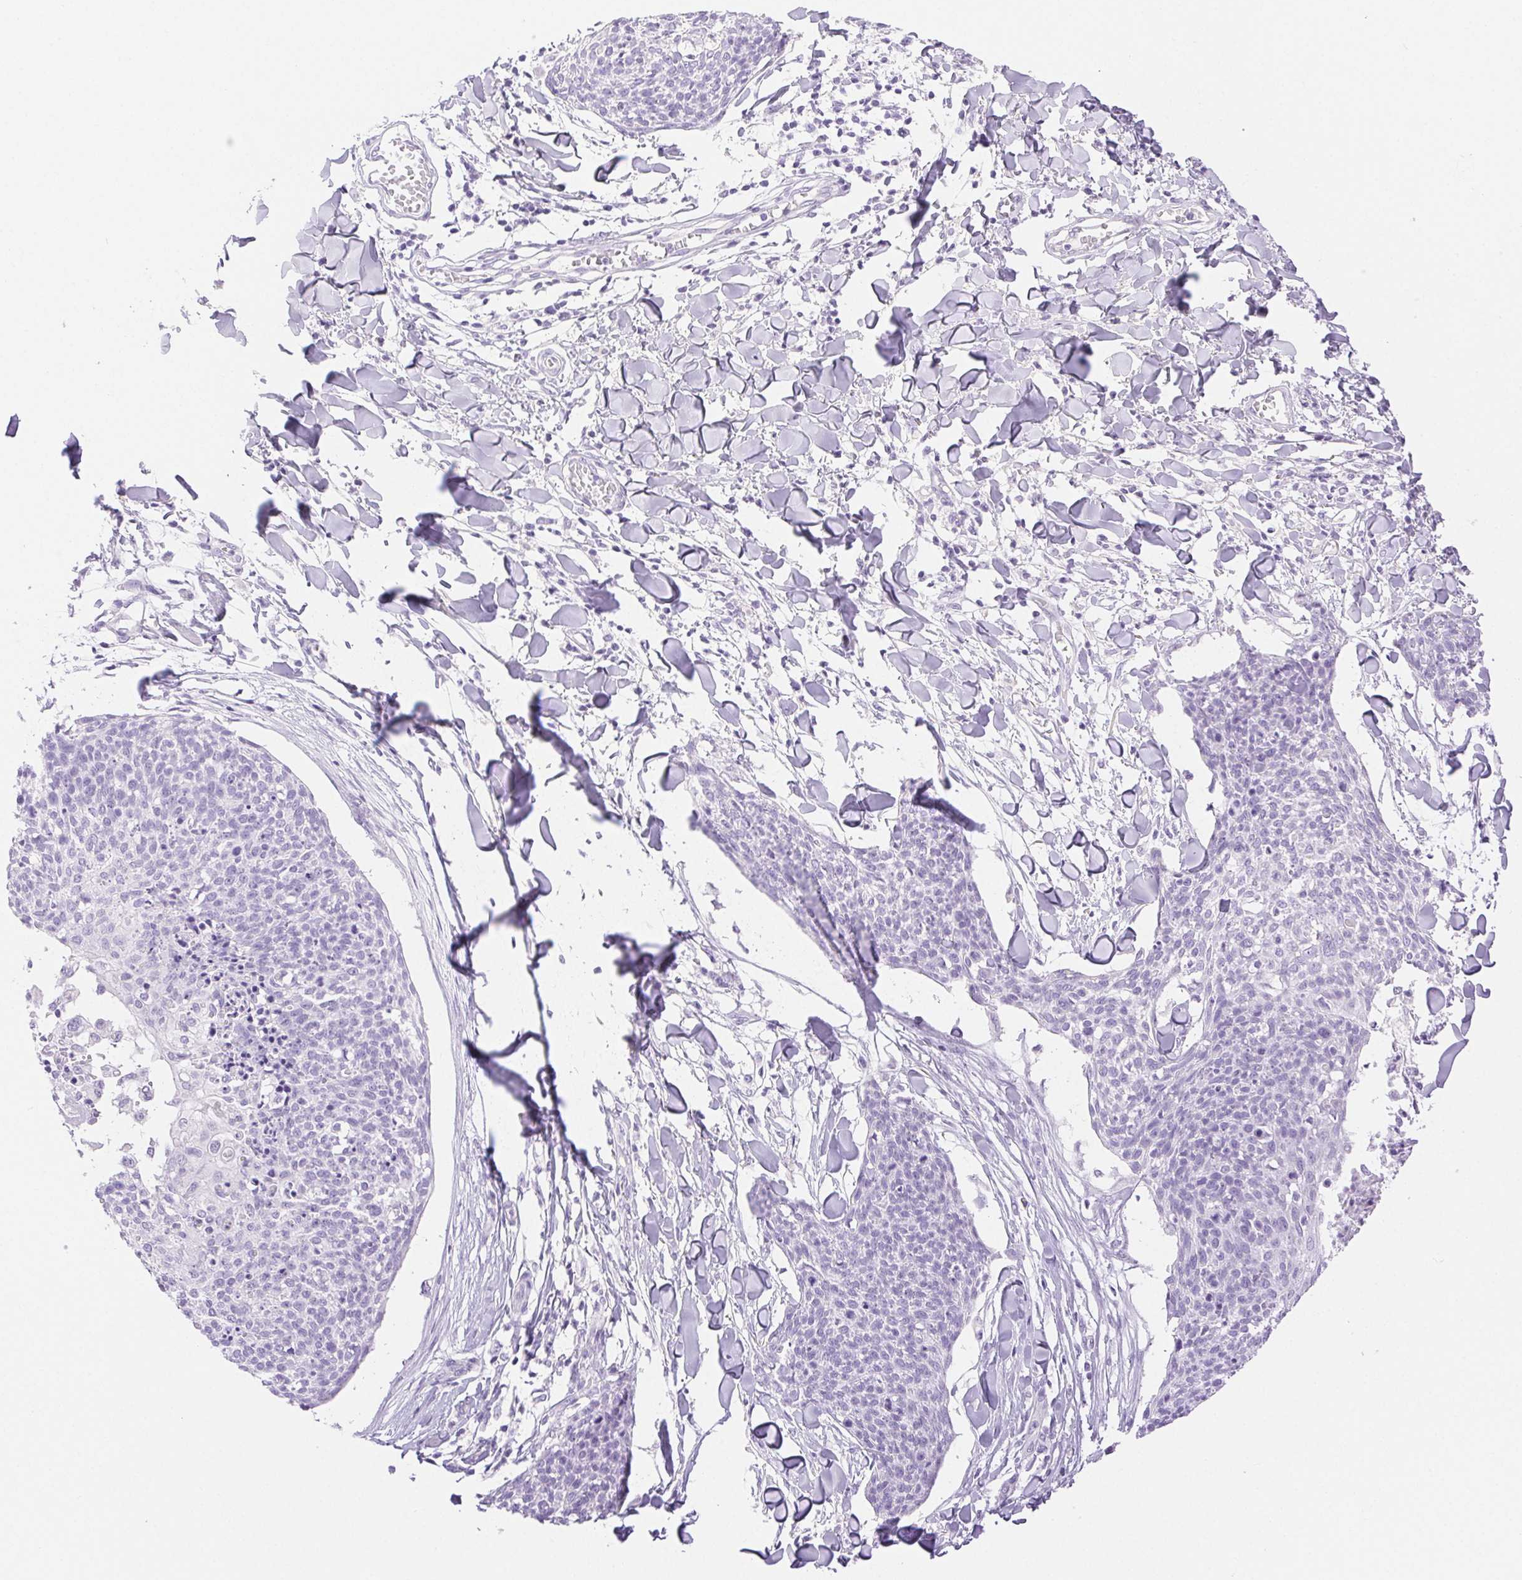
{"staining": {"intensity": "negative", "quantity": "none", "location": "none"}, "tissue": "skin cancer", "cell_type": "Tumor cells", "image_type": "cancer", "snomed": [{"axis": "morphology", "description": "Squamous cell carcinoma, NOS"}, {"axis": "topography", "description": "Skin"}, {"axis": "topography", "description": "Vulva"}], "caption": "Tumor cells are negative for protein expression in human squamous cell carcinoma (skin).", "gene": "SPACA4", "patient": {"sex": "female", "age": 75}}